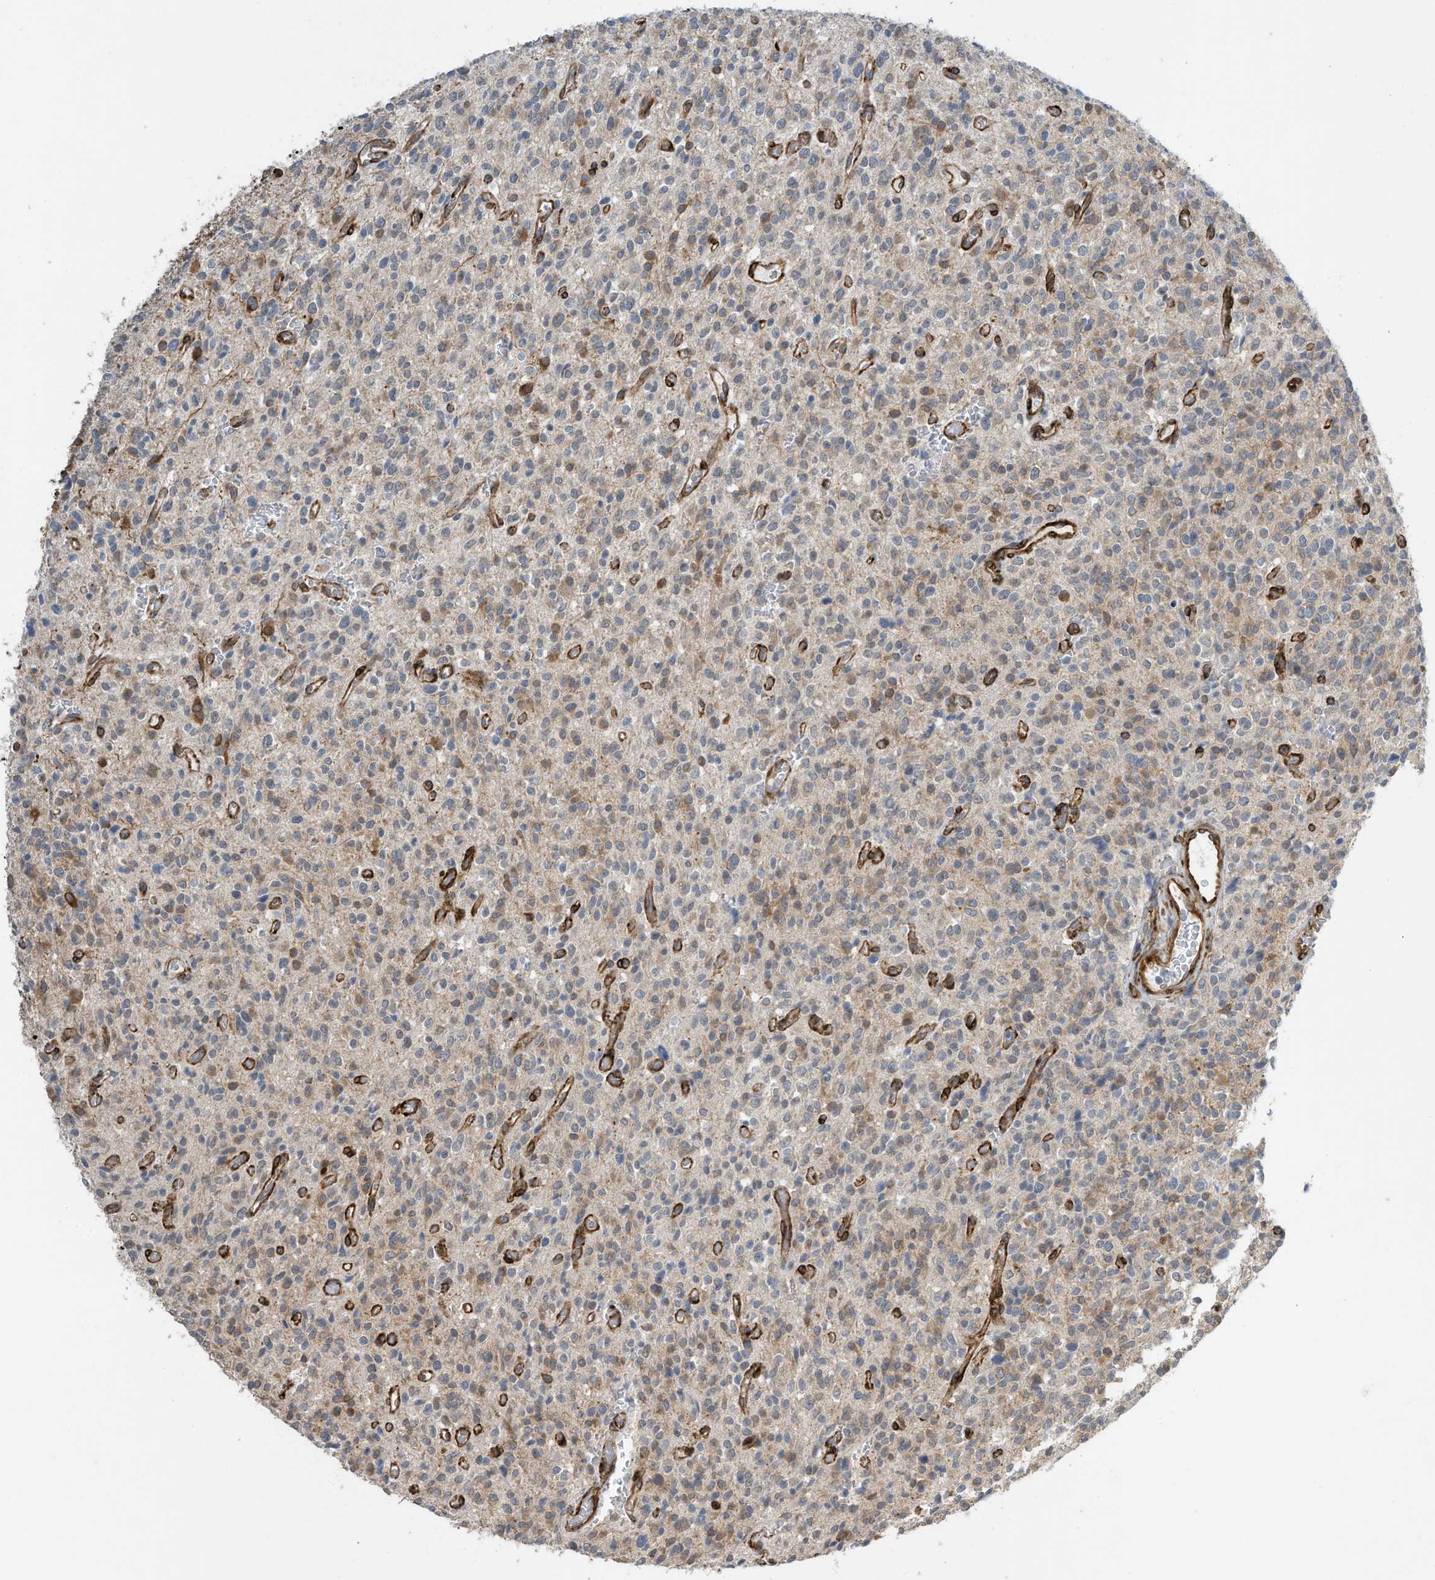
{"staining": {"intensity": "weak", "quantity": "<25%", "location": "cytoplasmic/membranous"}, "tissue": "glioma", "cell_type": "Tumor cells", "image_type": "cancer", "snomed": [{"axis": "morphology", "description": "Glioma, malignant, High grade"}, {"axis": "topography", "description": "Brain"}], "caption": "Immunohistochemical staining of malignant high-grade glioma displays no significant positivity in tumor cells.", "gene": "ZBTB45", "patient": {"sex": "male", "age": 34}}